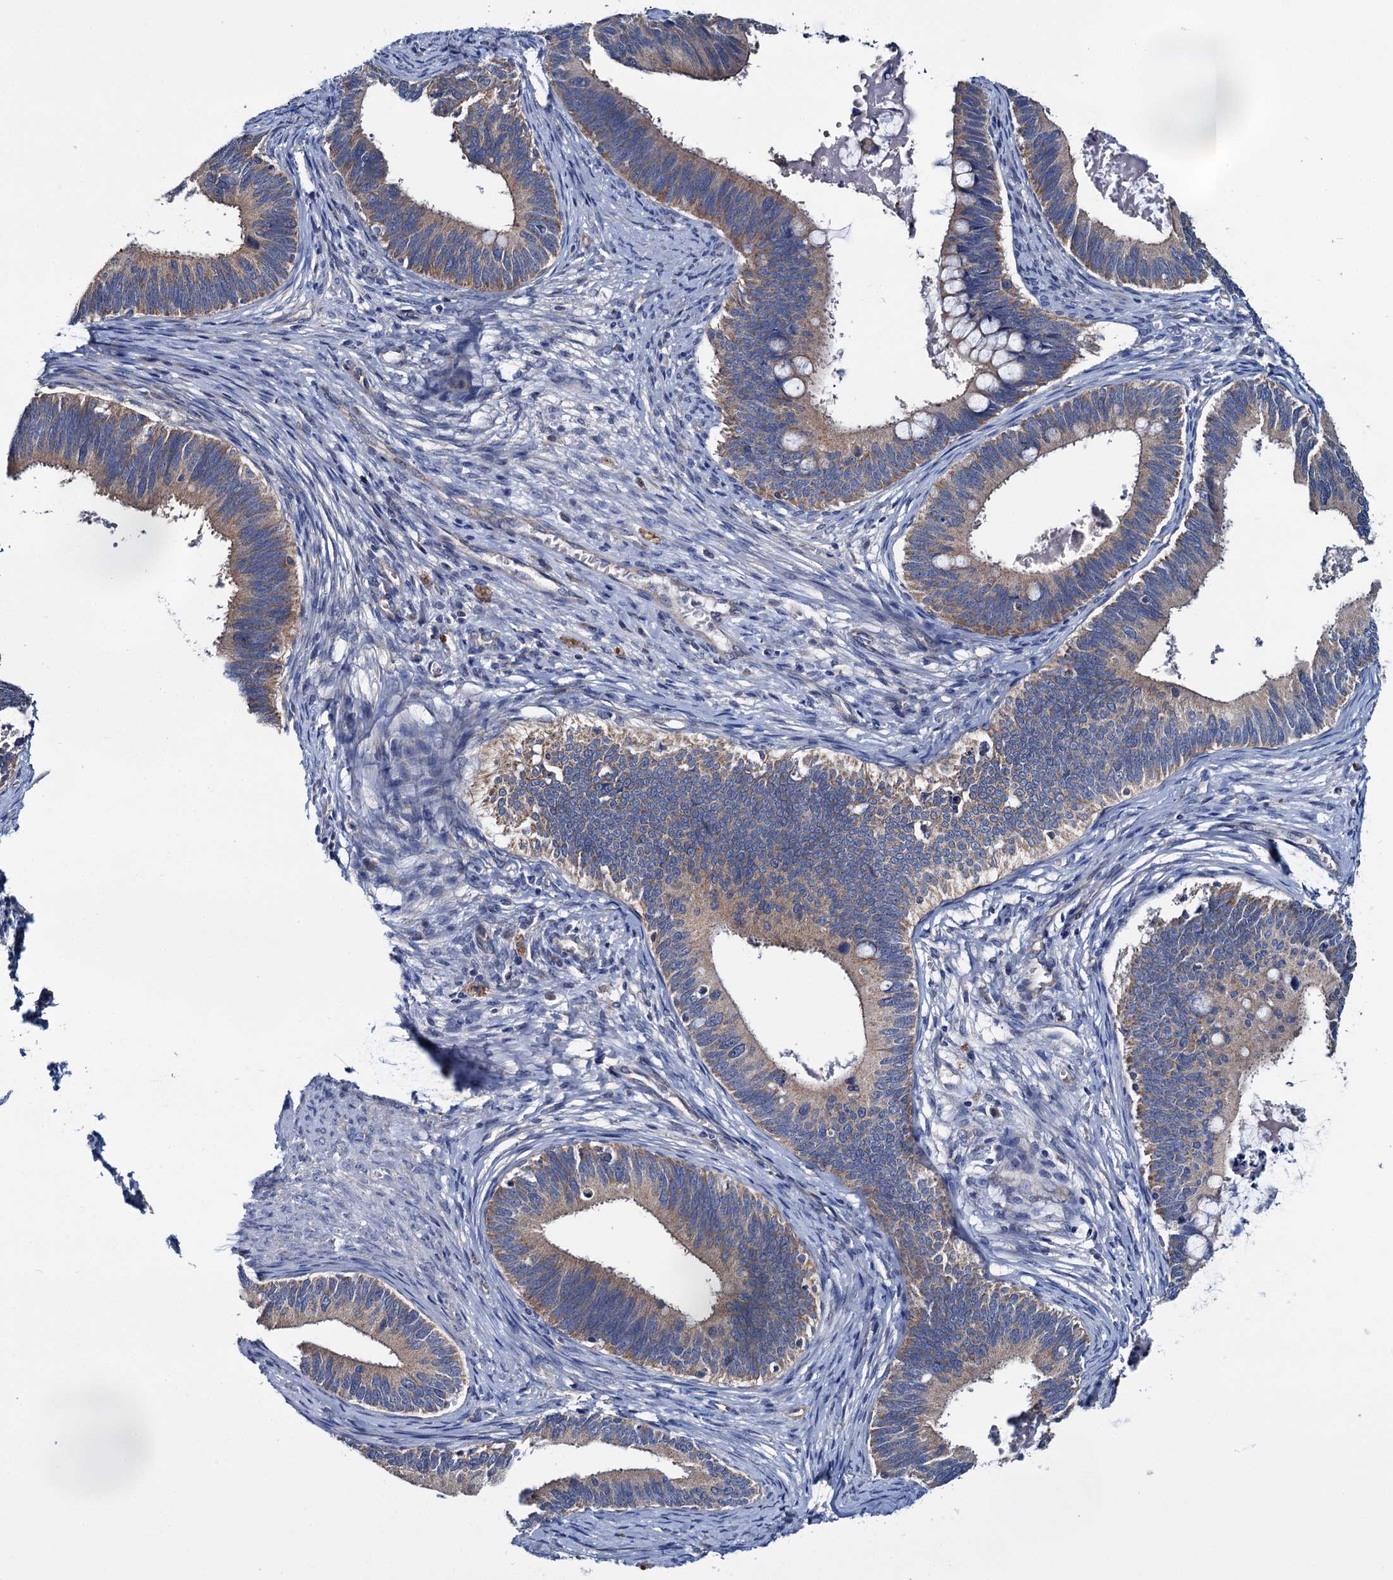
{"staining": {"intensity": "moderate", "quantity": ">75%", "location": "cytoplasmic/membranous"}, "tissue": "cervical cancer", "cell_type": "Tumor cells", "image_type": "cancer", "snomed": [{"axis": "morphology", "description": "Adenocarcinoma, NOS"}, {"axis": "topography", "description": "Cervix"}], "caption": "This photomicrograph demonstrates immunohistochemistry staining of cervical adenocarcinoma, with medium moderate cytoplasmic/membranous positivity in about >75% of tumor cells.", "gene": "CEP295", "patient": {"sex": "female", "age": 42}}